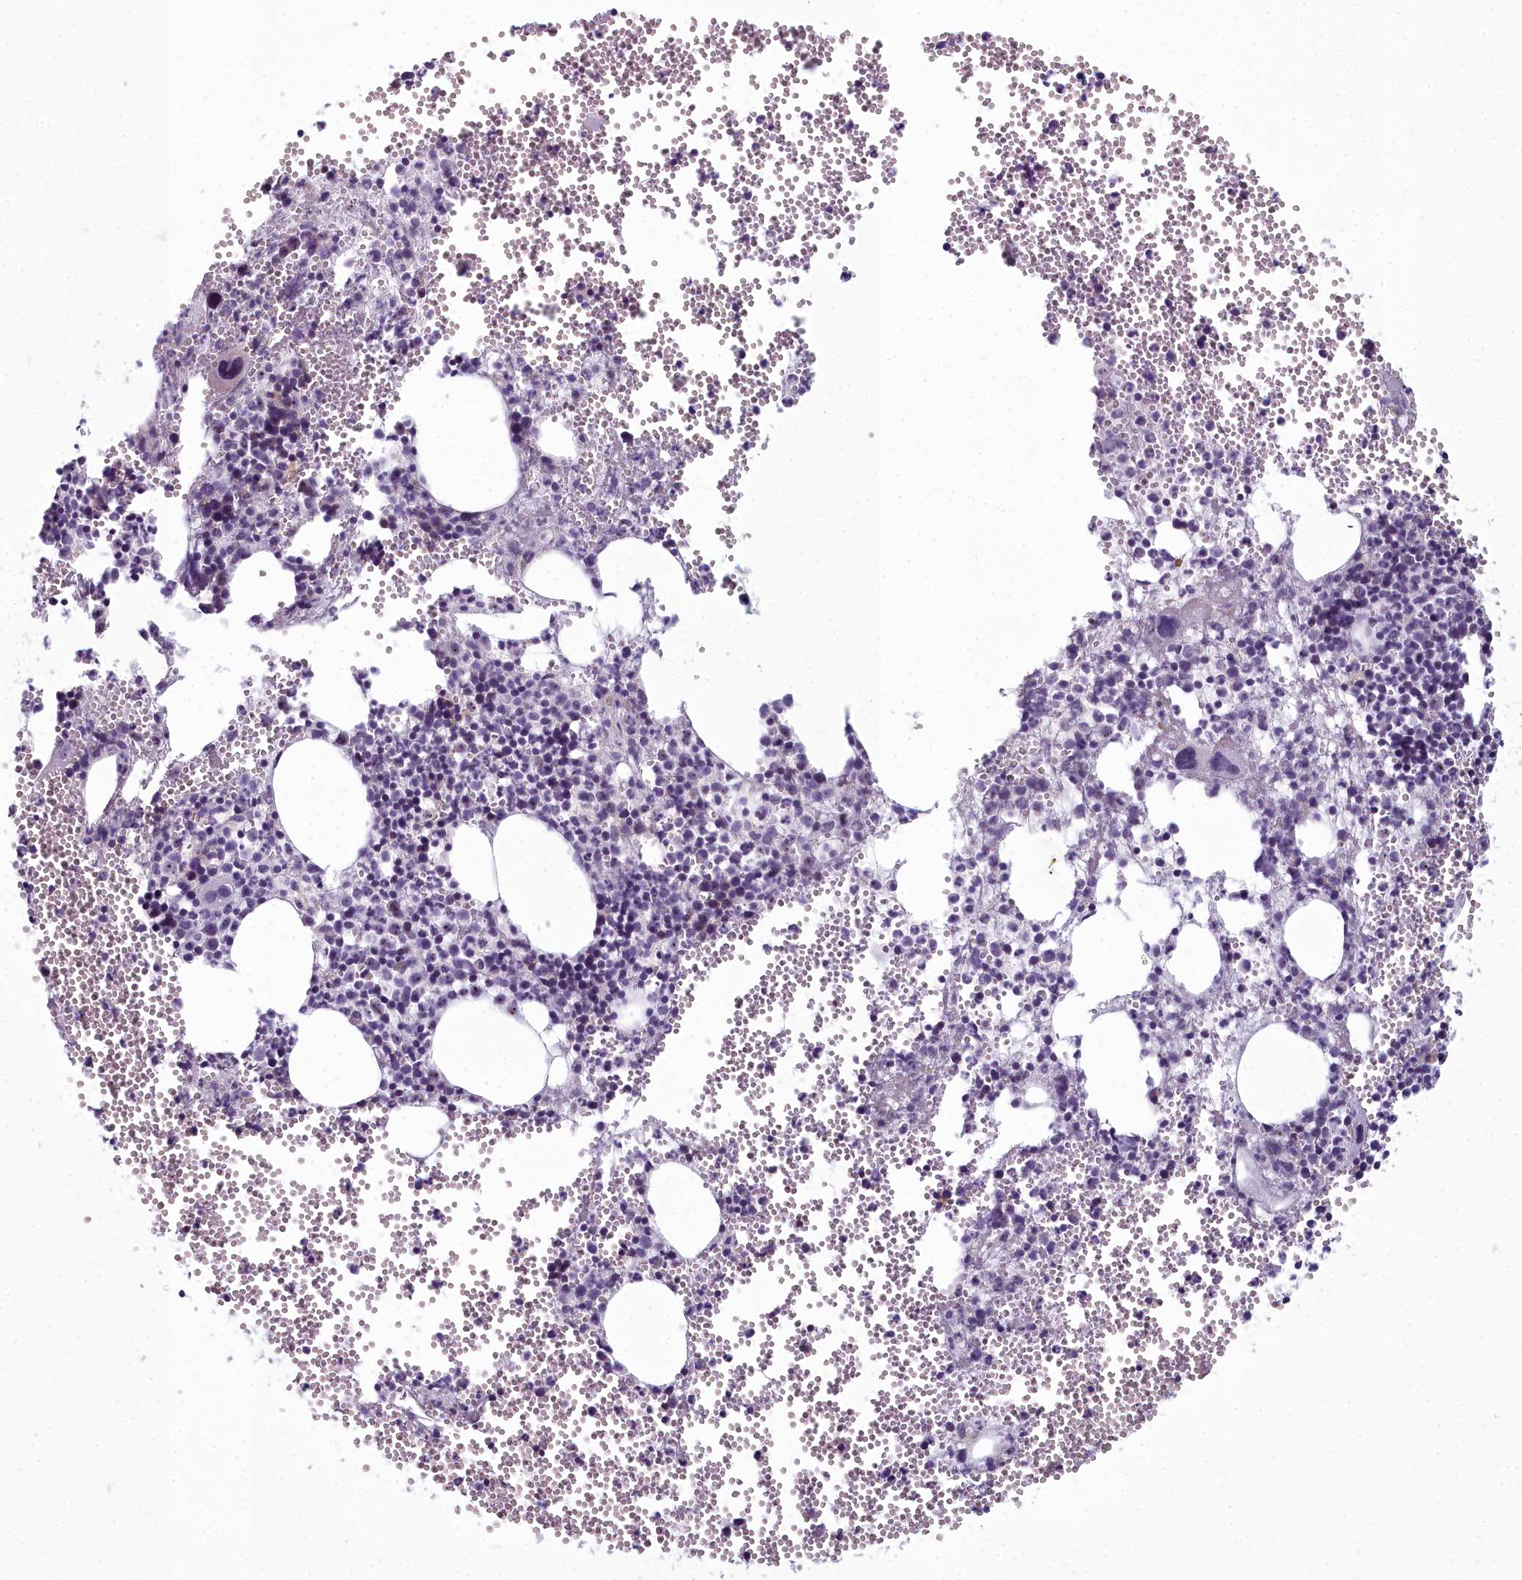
{"staining": {"intensity": "negative", "quantity": "none", "location": "none"}, "tissue": "bone marrow", "cell_type": "Hematopoietic cells", "image_type": "normal", "snomed": [{"axis": "morphology", "description": "Normal tissue, NOS"}, {"axis": "topography", "description": "Bone marrow"}], "caption": "Immunohistochemistry image of unremarkable bone marrow stained for a protein (brown), which demonstrates no expression in hematopoietic cells.", "gene": "INSYN2A", "patient": {"sex": "female", "age": 77}}